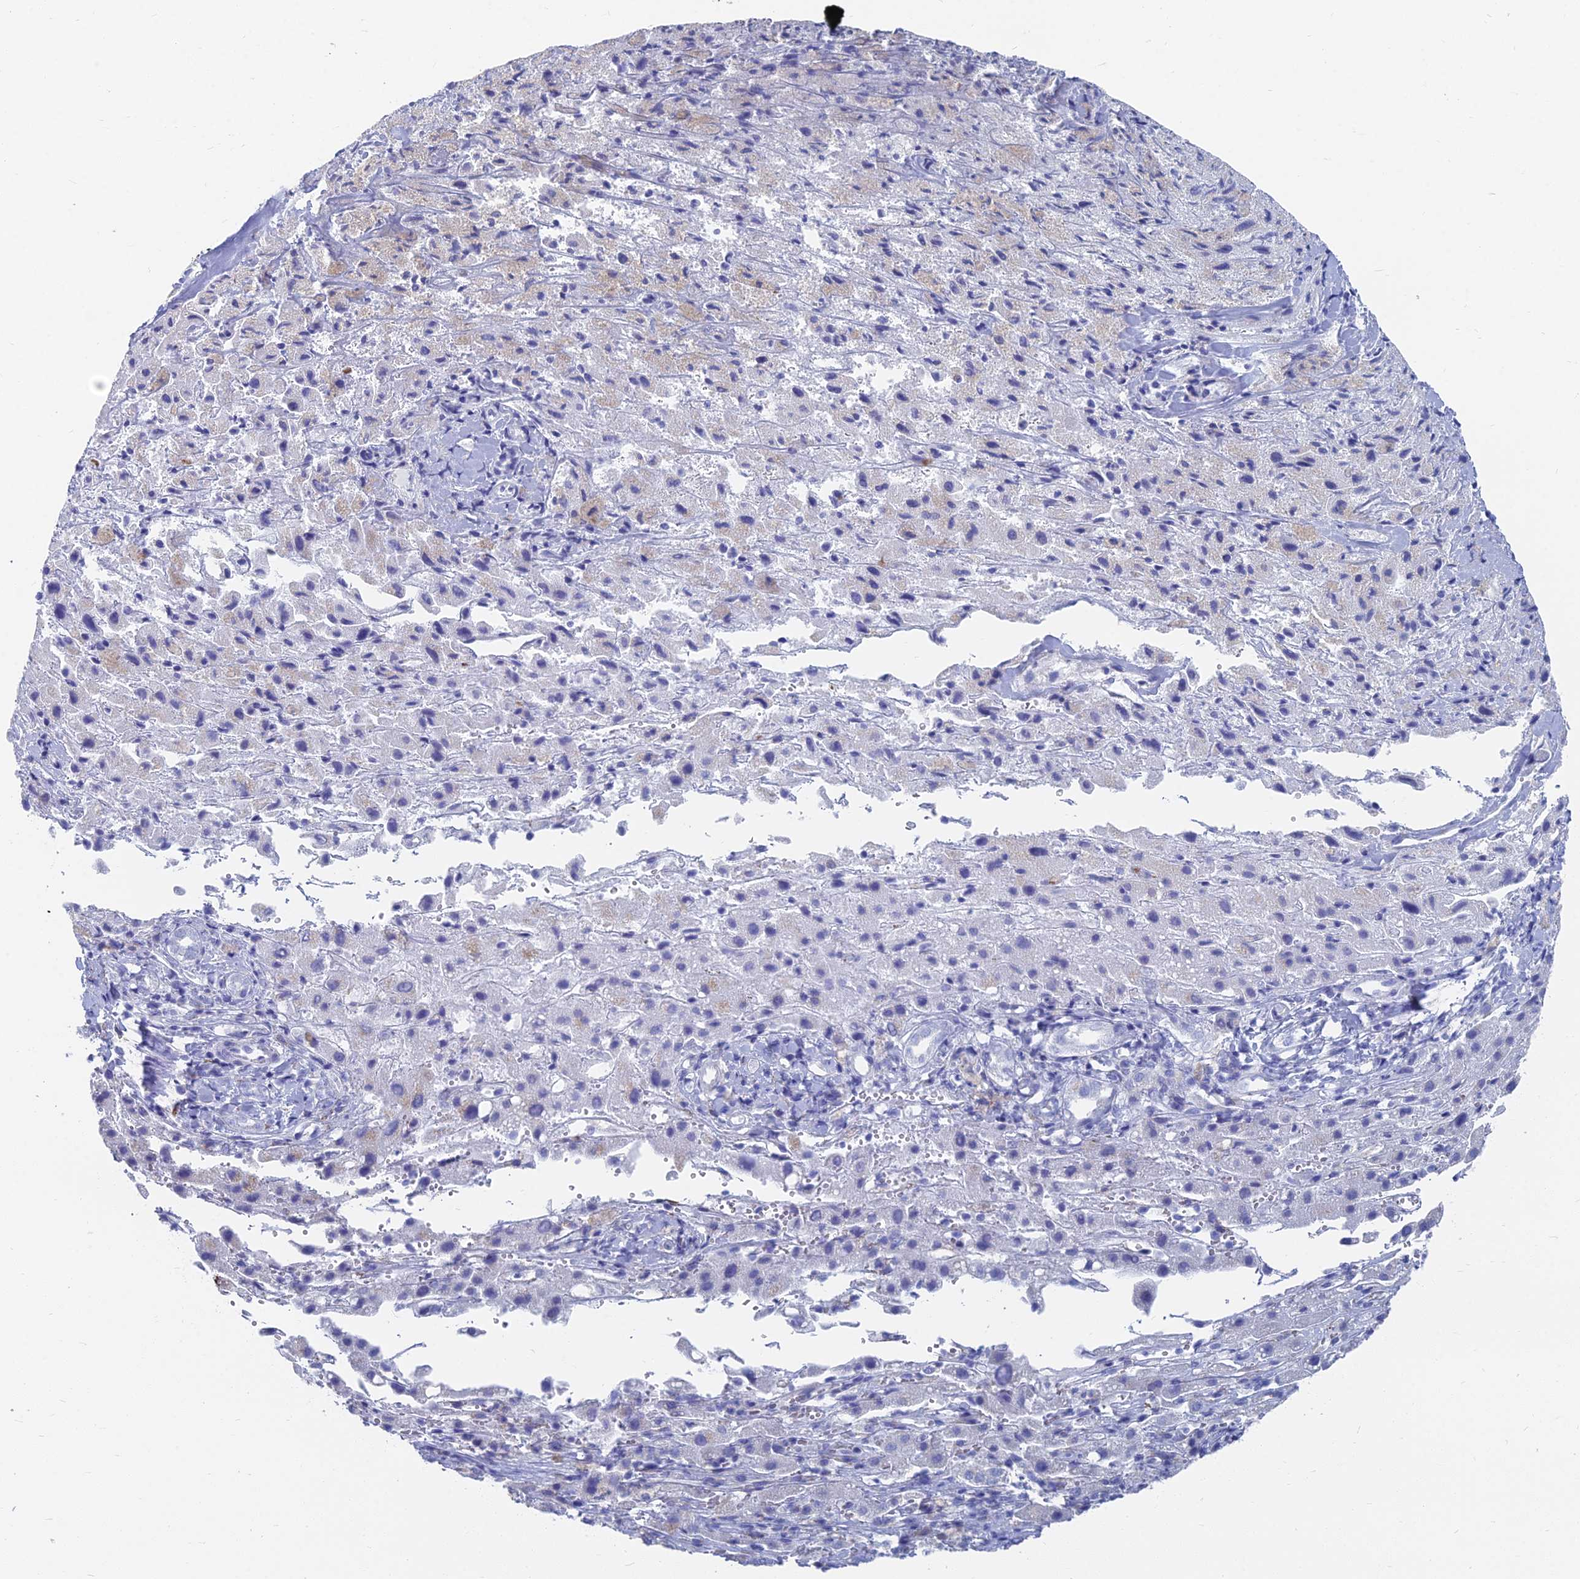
{"staining": {"intensity": "negative", "quantity": "none", "location": "none"}, "tissue": "liver cancer", "cell_type": "Tumor cells", "image_type": "cancer", "snomed": [{"axis": "morphology", "description": "Carcinoma, Hepatocellular, NOS"}, {"axis": "topography", "description": "Liver"}], "caption": "Liver cancer stained for a protein using immunohistochemistry displays no expression tumor cells.", "gene": "TNNT3", "patient": {"sex": "female", "age": 58}}